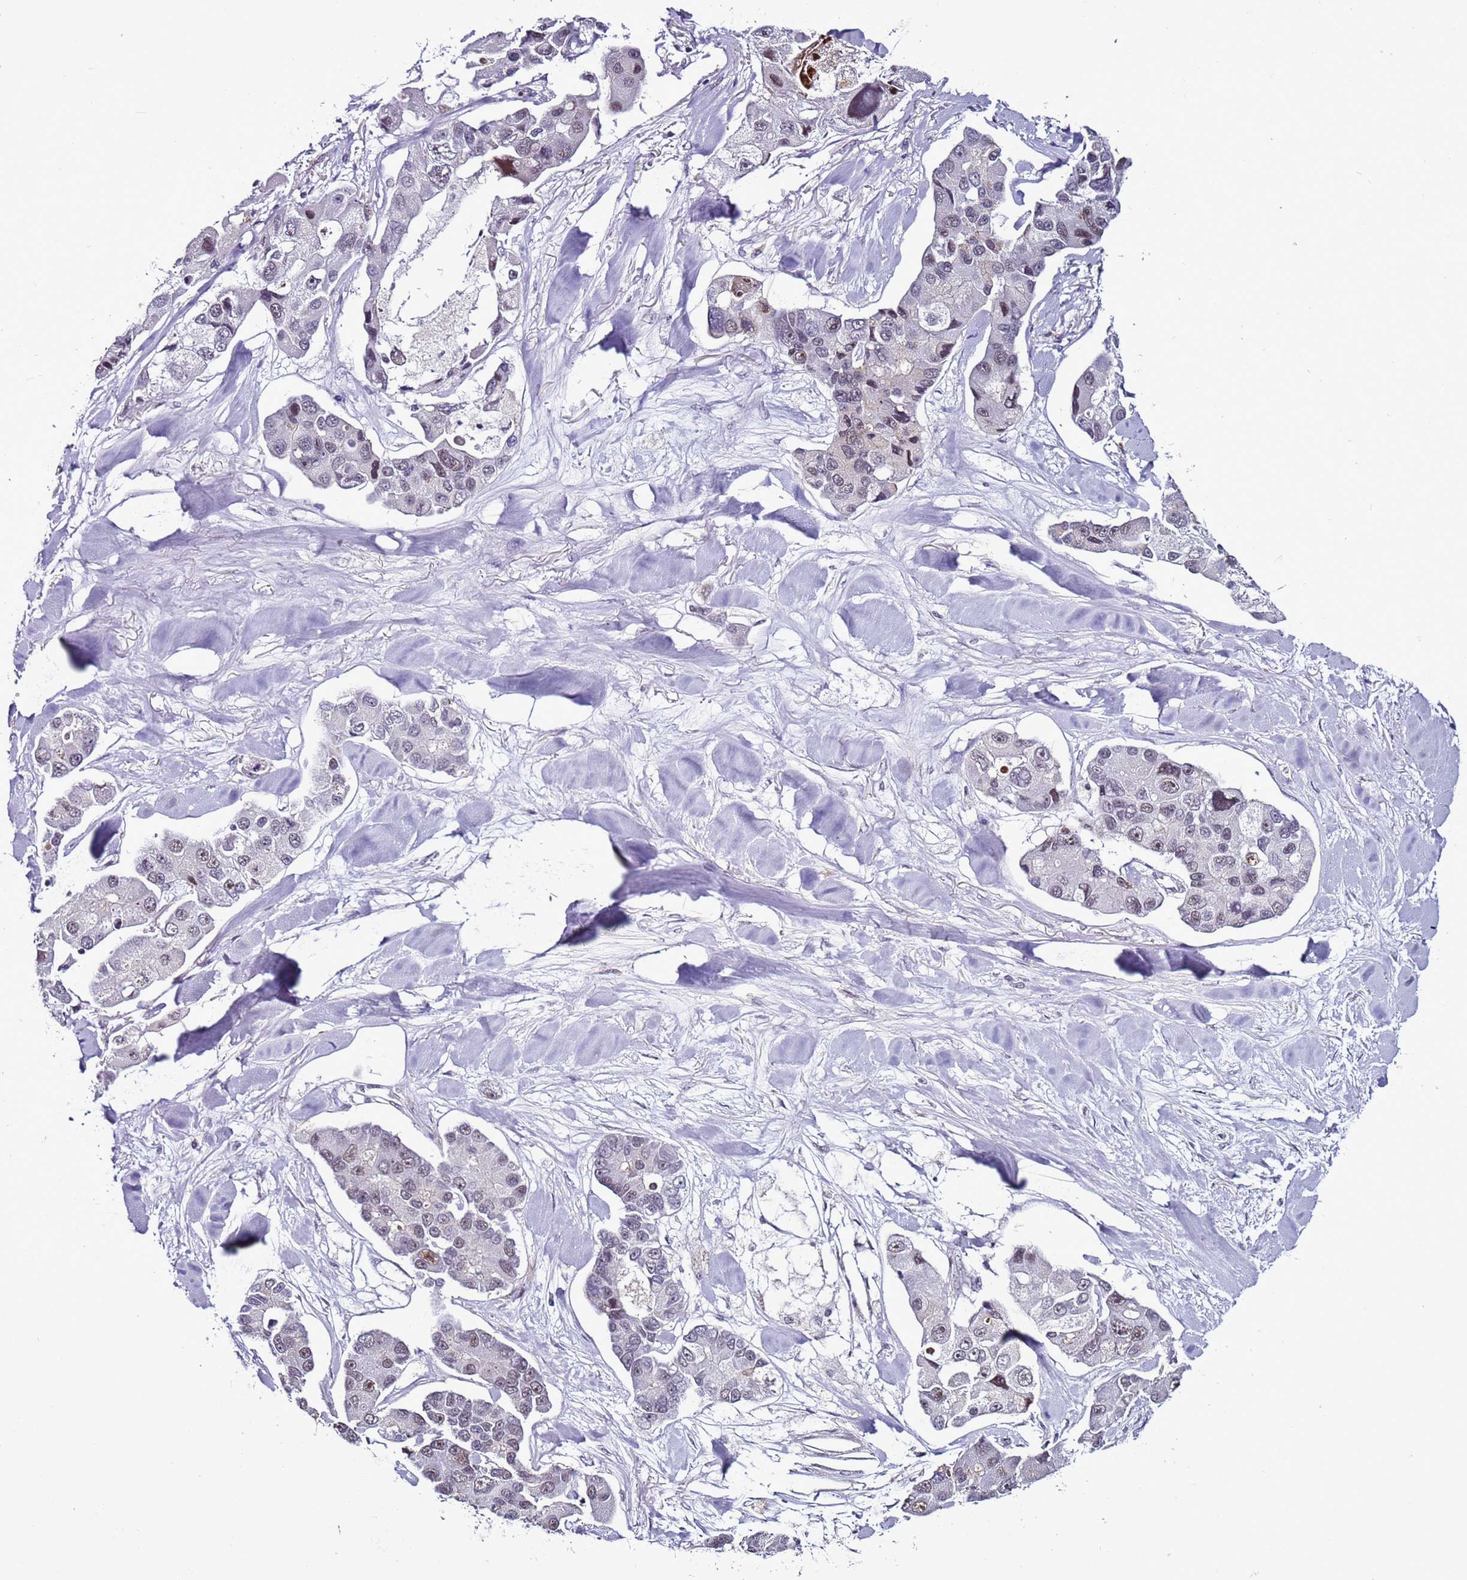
{"staining": {"intensity": "weak", "quantity": "25%-75%", "location": "nuclear"}, "tissue": "lung cancer", "cell_type": "Tumor cells", "image_type": "cancer", "snomed": [{"axis": "morphology", "description": "Adenocarcinoma, NOS"}, {"axis": "topography", "description": "Lung"}], "caption": "Human lung cancer (adenocarcinoma) stained with a protein marker shows weak staining in tumor cells.", "gene": "PSMA7", "patient": {"sex": "female", "age": 54}}